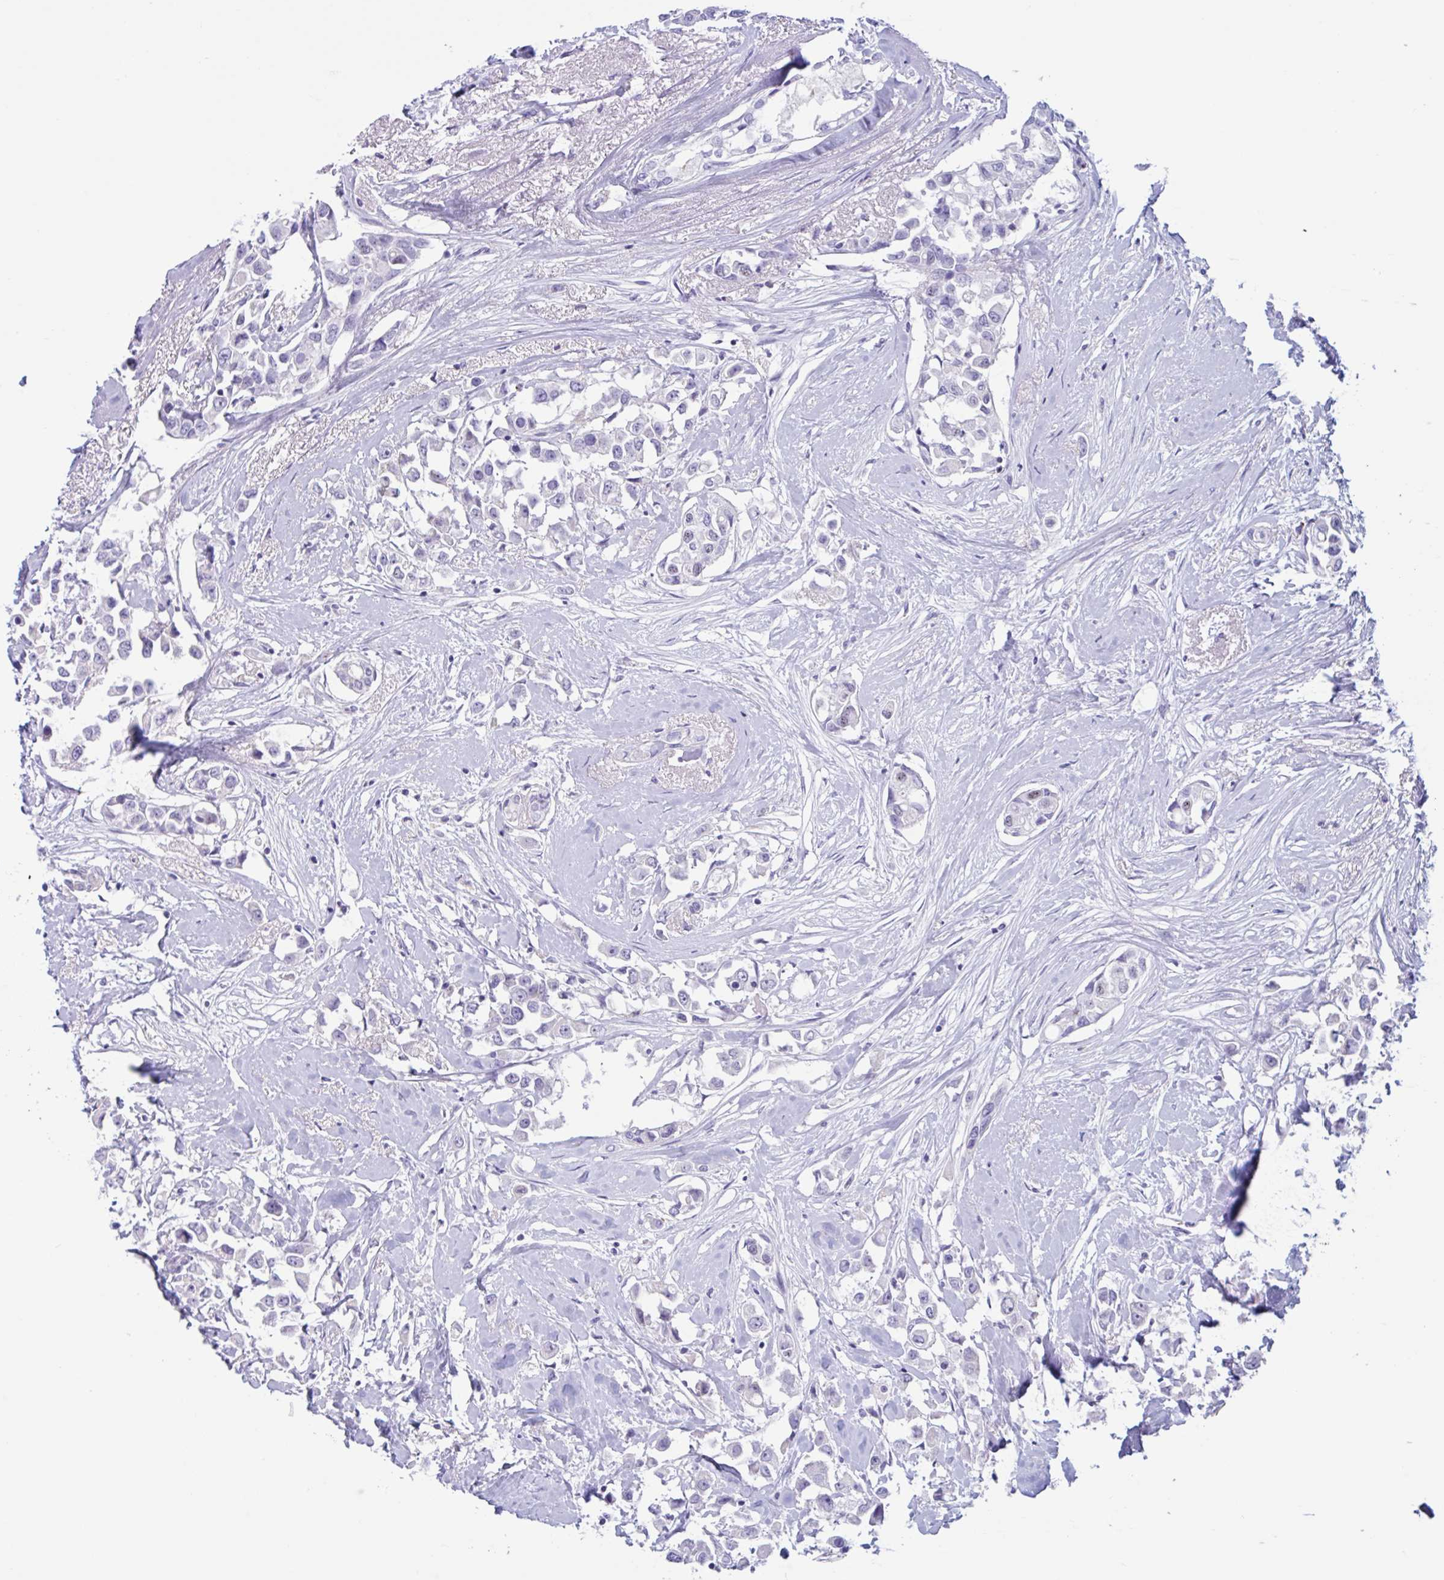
{"staining": {"intensity": "negative", "quantity": "none", "location": "none"}, "tissue": "breast cancer", "cell_type": "Tumor cells", "image_type": "cancer", "snomed": [{"axis": "morphology", "description": "Duct carcinoma"}, {"axis": "topography", "description": "Breast"}], "caption": "Immunohistochemistry (IHC) image of neoplastic tissue: human breast intraductal carcinoma stained with DAB displays no significant protein positivity in tumor cells.", "gene": "XCL1", "patient": {"sex": "female", "age": 61}}